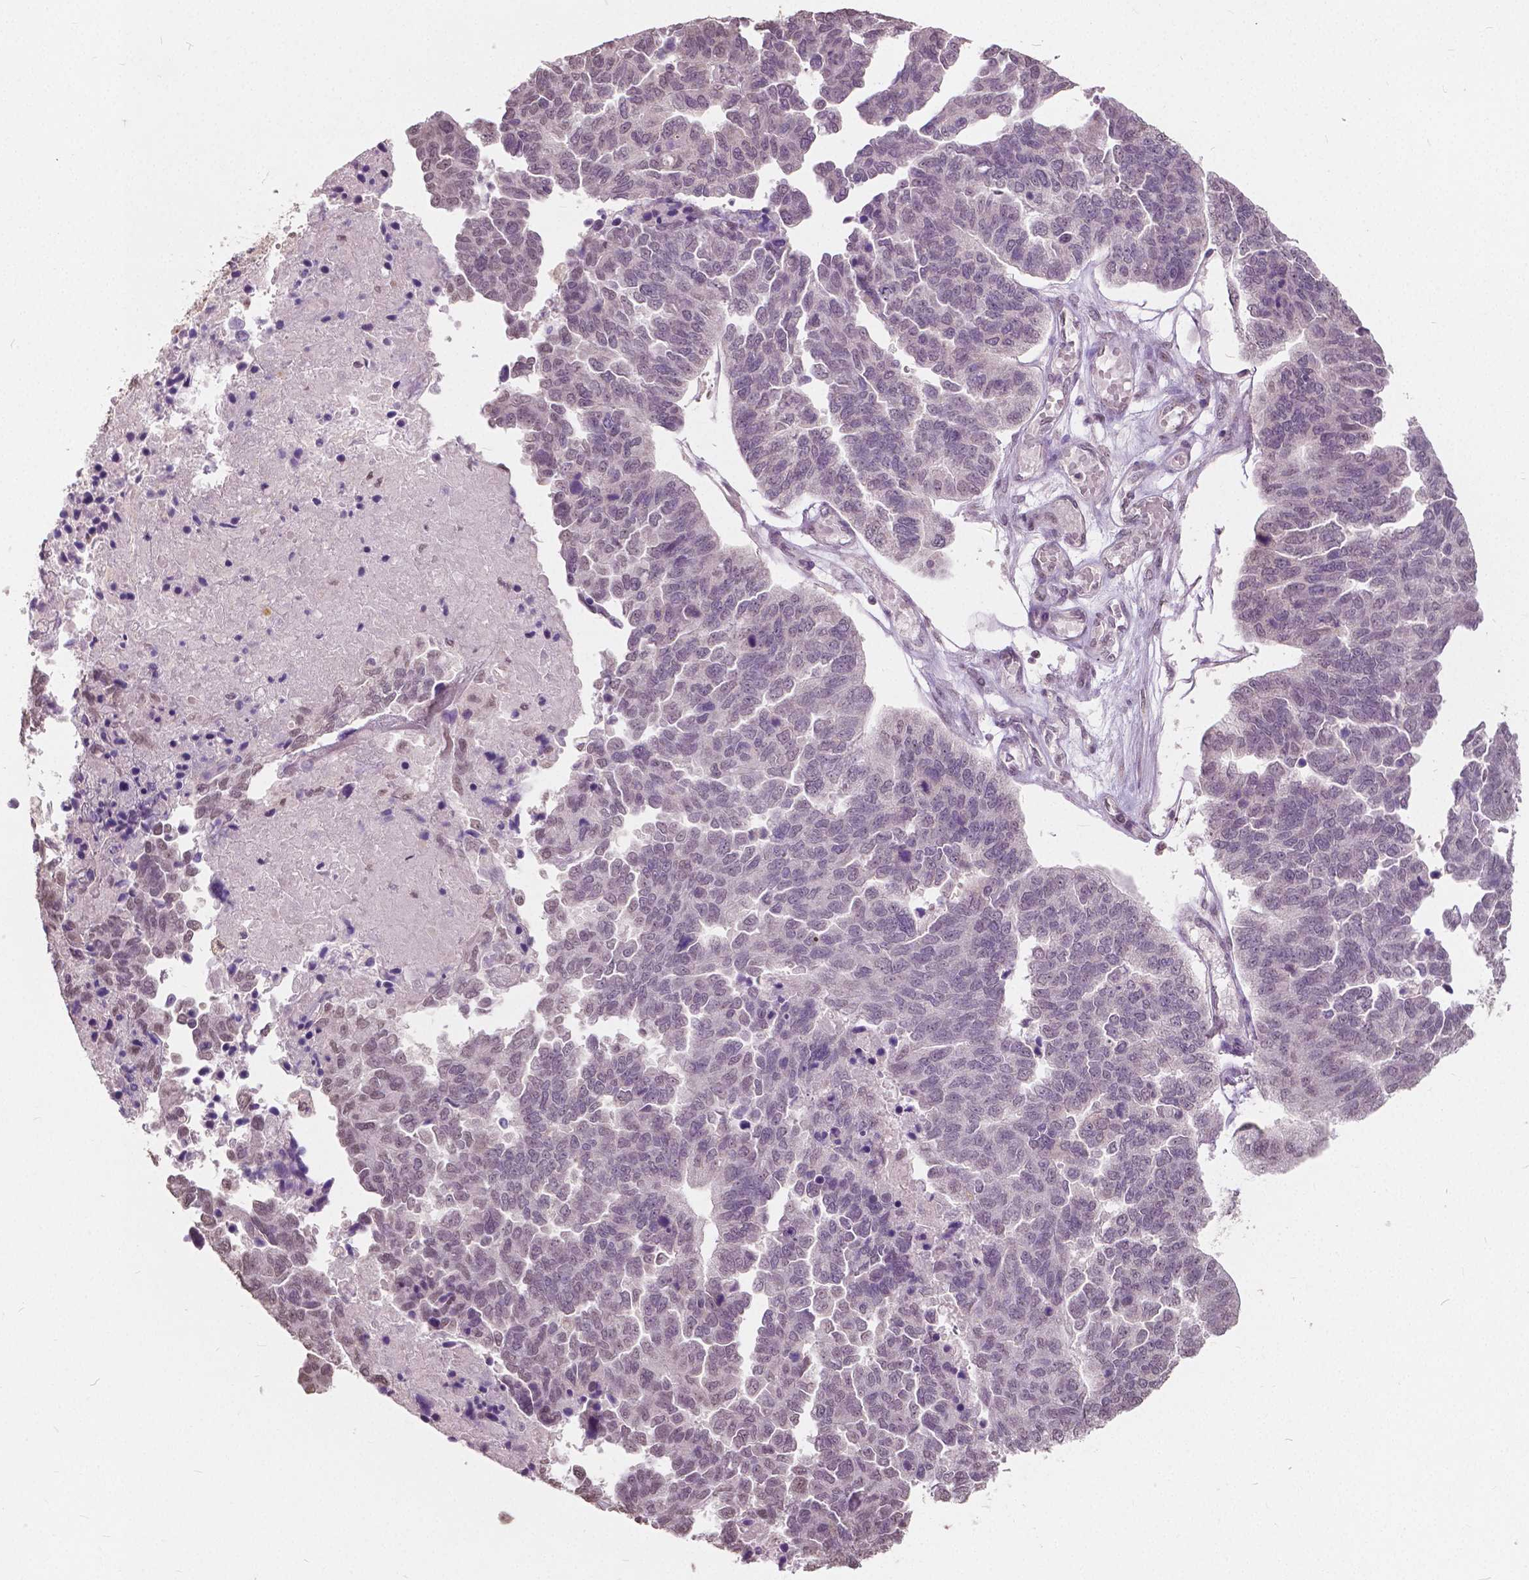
{"staining": {"intensity": "weak", "quantity": "25%-75%", "location": "nuclear"}, "tissue": "ovarian cancer", "cell_type": "Tumor cells", "image_type": "cancer", "snomed": [{"axis": "morphology", "description": "Cystadenocarcinoma, serous, NOS"}, {"axis": "topography", "description": "Ovary"}], "caption": "Immunohistochemistry micrograph of neoplastic tissue: human ovarian serous cystadenocarcinoma stained using immunohistochemistry shows low levels of weak protein expression localized specifically in the nuclear of tumor cells, appearing as a nuclear brown color.", "gene": "HOXA10", "patient": {"sex": "female", "age": 64}}